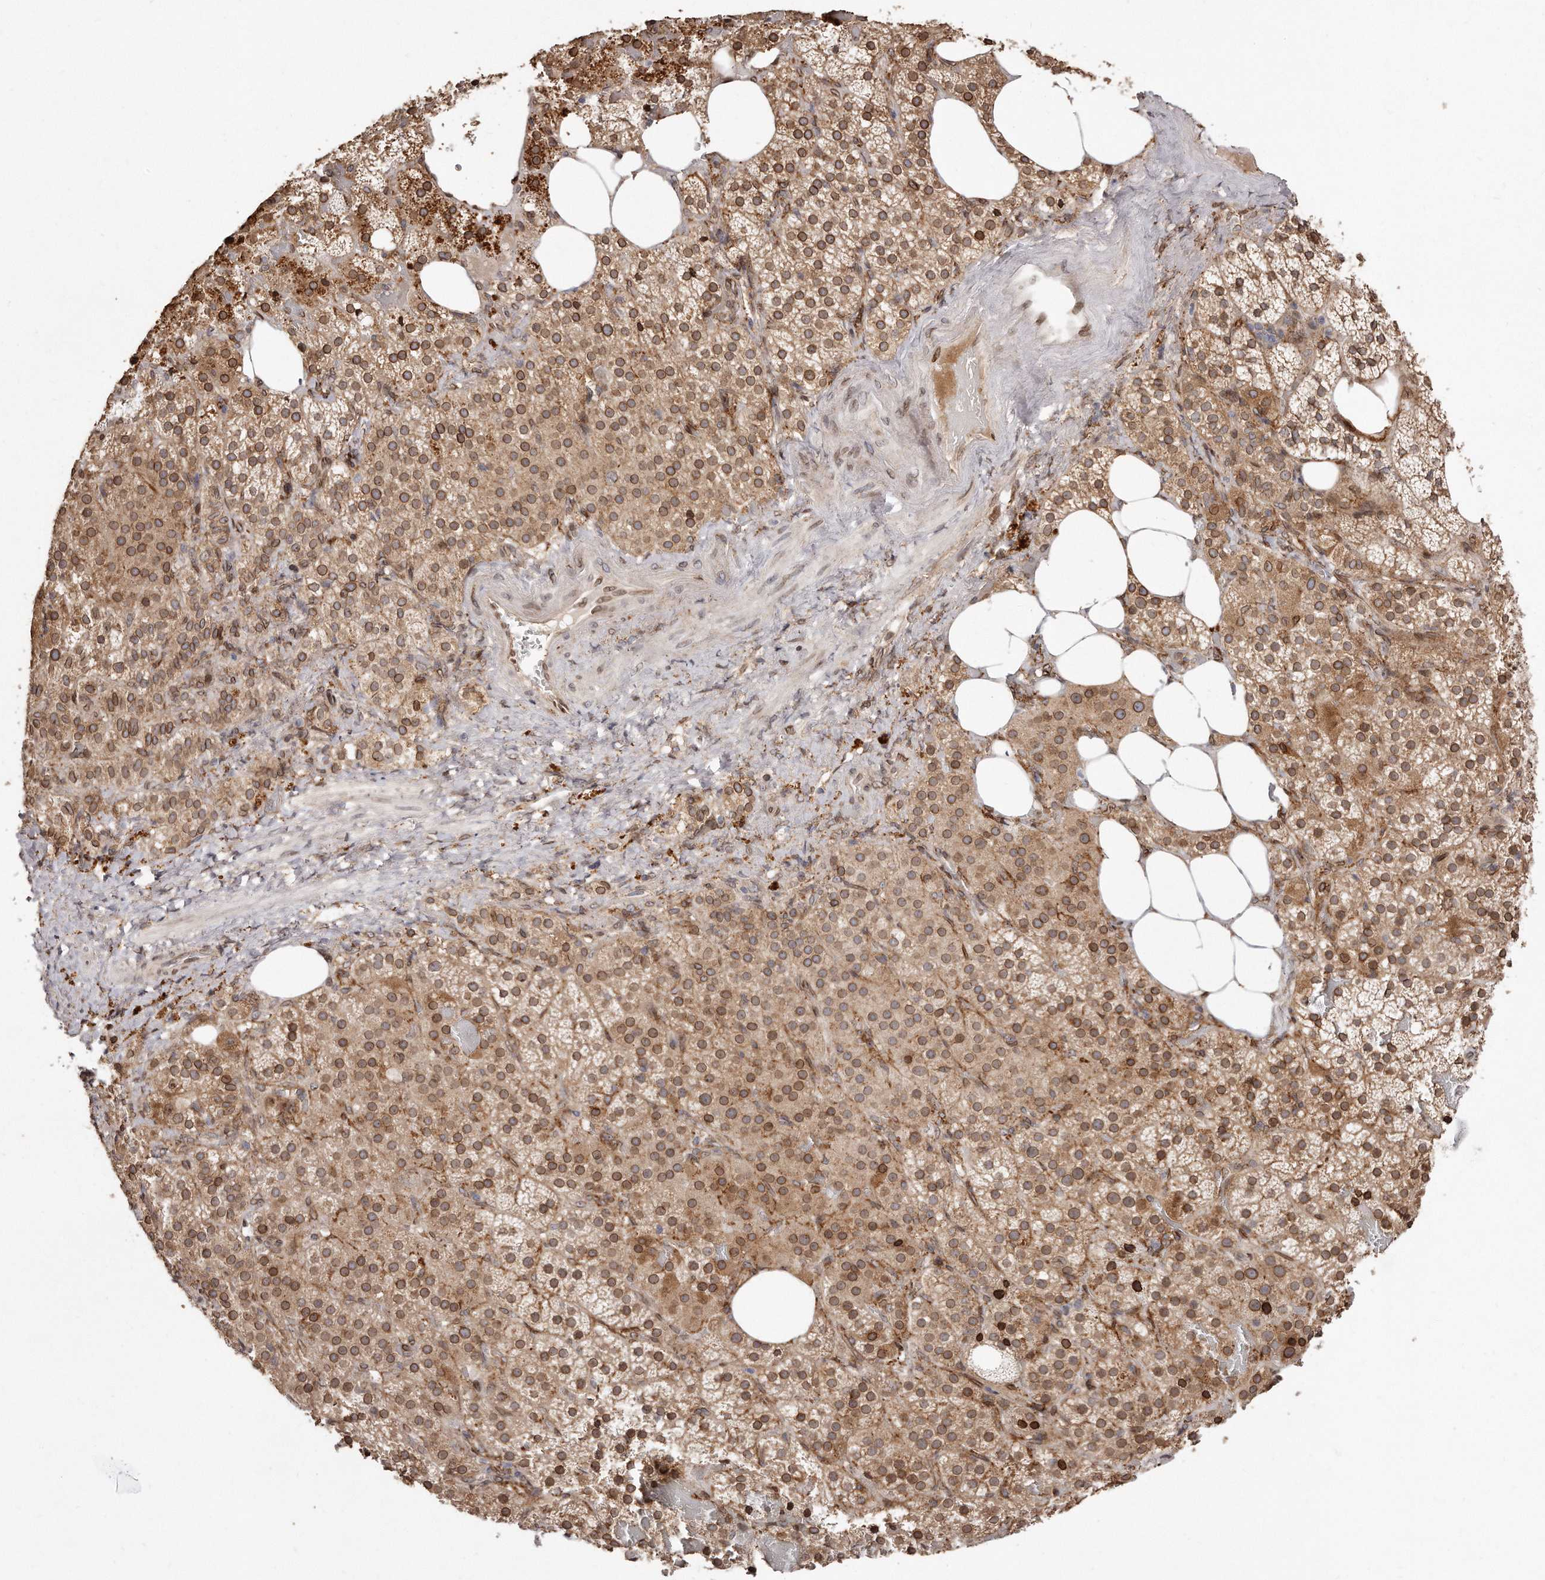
{"staining": {"intensity": "moderate", "quantity": ">75%", "location": "cytoplasmic/membranous,nuclear"}, "tissue": "adrenal gland", "cell_type": "Glandular cells", "image_type": "normal", "snomed": [{"axis": "morphology", "description": "Normal tissue, NOS"}, {"axis": "topography", "description": "Adrenal gland"}], "caption": "Protein expression analysis of normal adrenal gland demonstrates moderate cytoplasmic/membranous,nuclear expression in about >75% of glandular cells. (brown staining indicates protein expression, while blue staining denotes nuclei).", "gene": "HASPIN", "patient": {"sex": "female", "age": 59}}